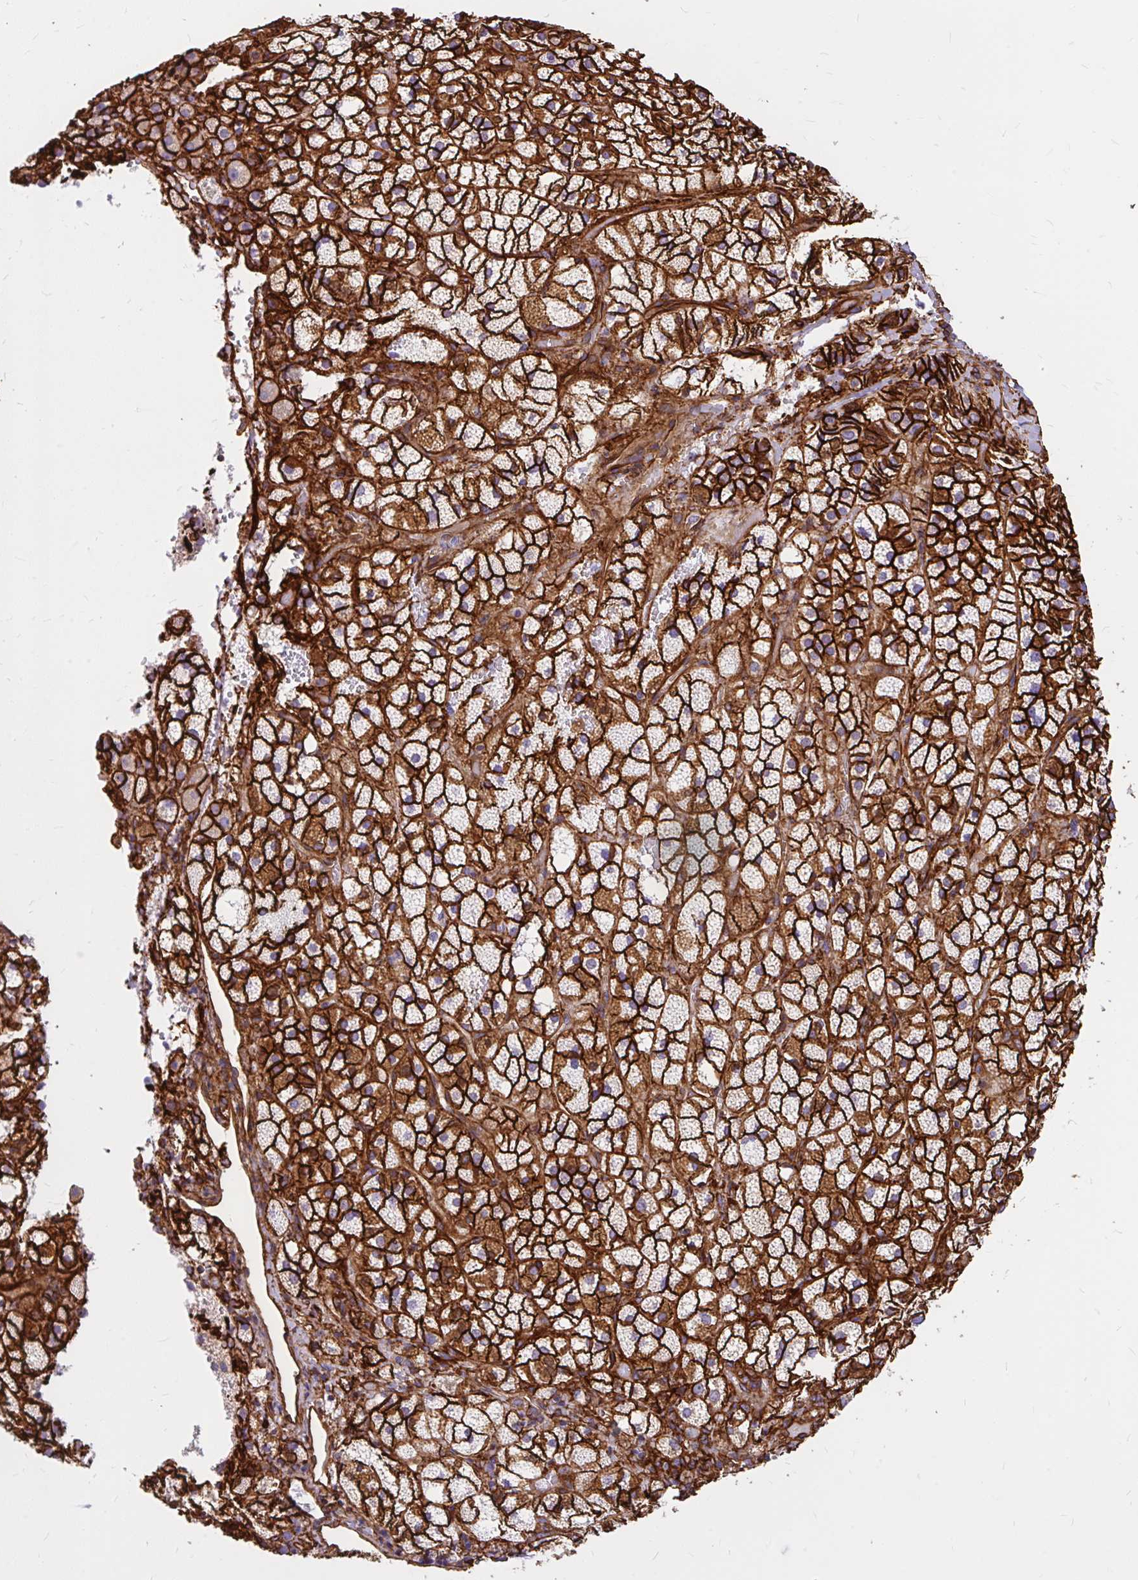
{"staining": {"intensity": "strong", "quantity": ">75%", "location": "cytoplasmic/membranous"}, "tissue": "adrenal gland", "cell_type": "Glandular cells", "image_type": "normal", "snomed": [{"axis": "morphology", "description": "Normal tissue, NOS"}, {"axis": "topography", "description": "Adrenal gland"}], "caption": "Unremarkable adrenal gland shows strong cytoplasmic/membranous expression in about >75% of glandular cells Immunohistochemistry (ihc) stains the protein of interest in brown and the nuclei are stained blue..", "gene": "MAP1LC3B2", "patient": {"sex": "male", "age": 53}}